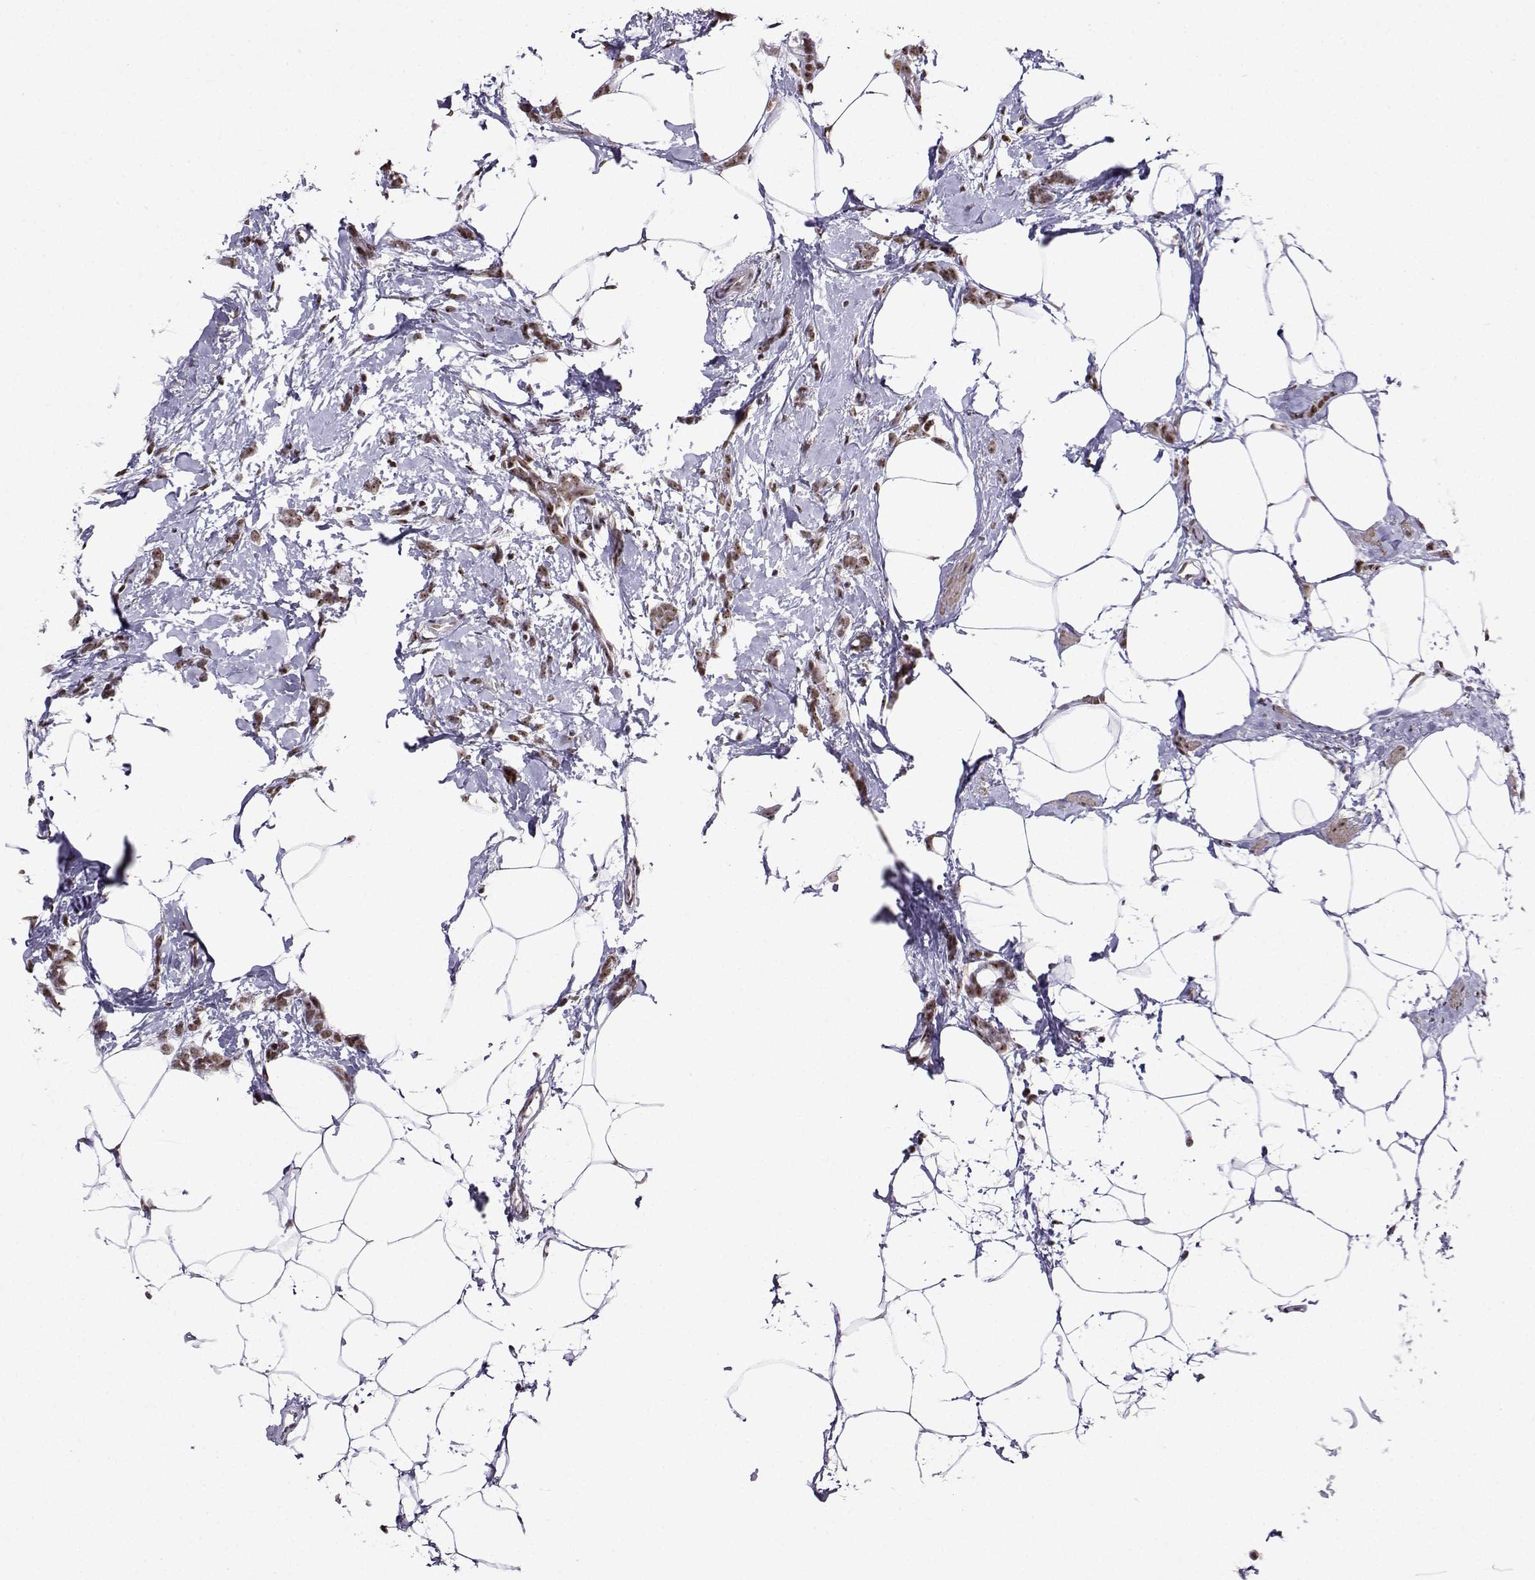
{"staining": {"intensity": "moderate", "quantity": ">75%", "location": "nuclear"}, "tissue": "breast cancer", "cell_type": "Tumor cells", "image_type": "cancer", "snomed": [{"axis": "morphology", "description": "Duct carcinoma"}, {"axis": "topography", "description": "Breast"}], "caption": "Moderate nuclear positivity is seen in about >75% of tumor cells in breast cancer (intraductal carcinoma). (DAB (3,3'-diaminobenzidine) = brown stain, brightfield microscopy at high magnification).", "gene": "CCNK", "patient": {"sex": "female", "age": 40}}